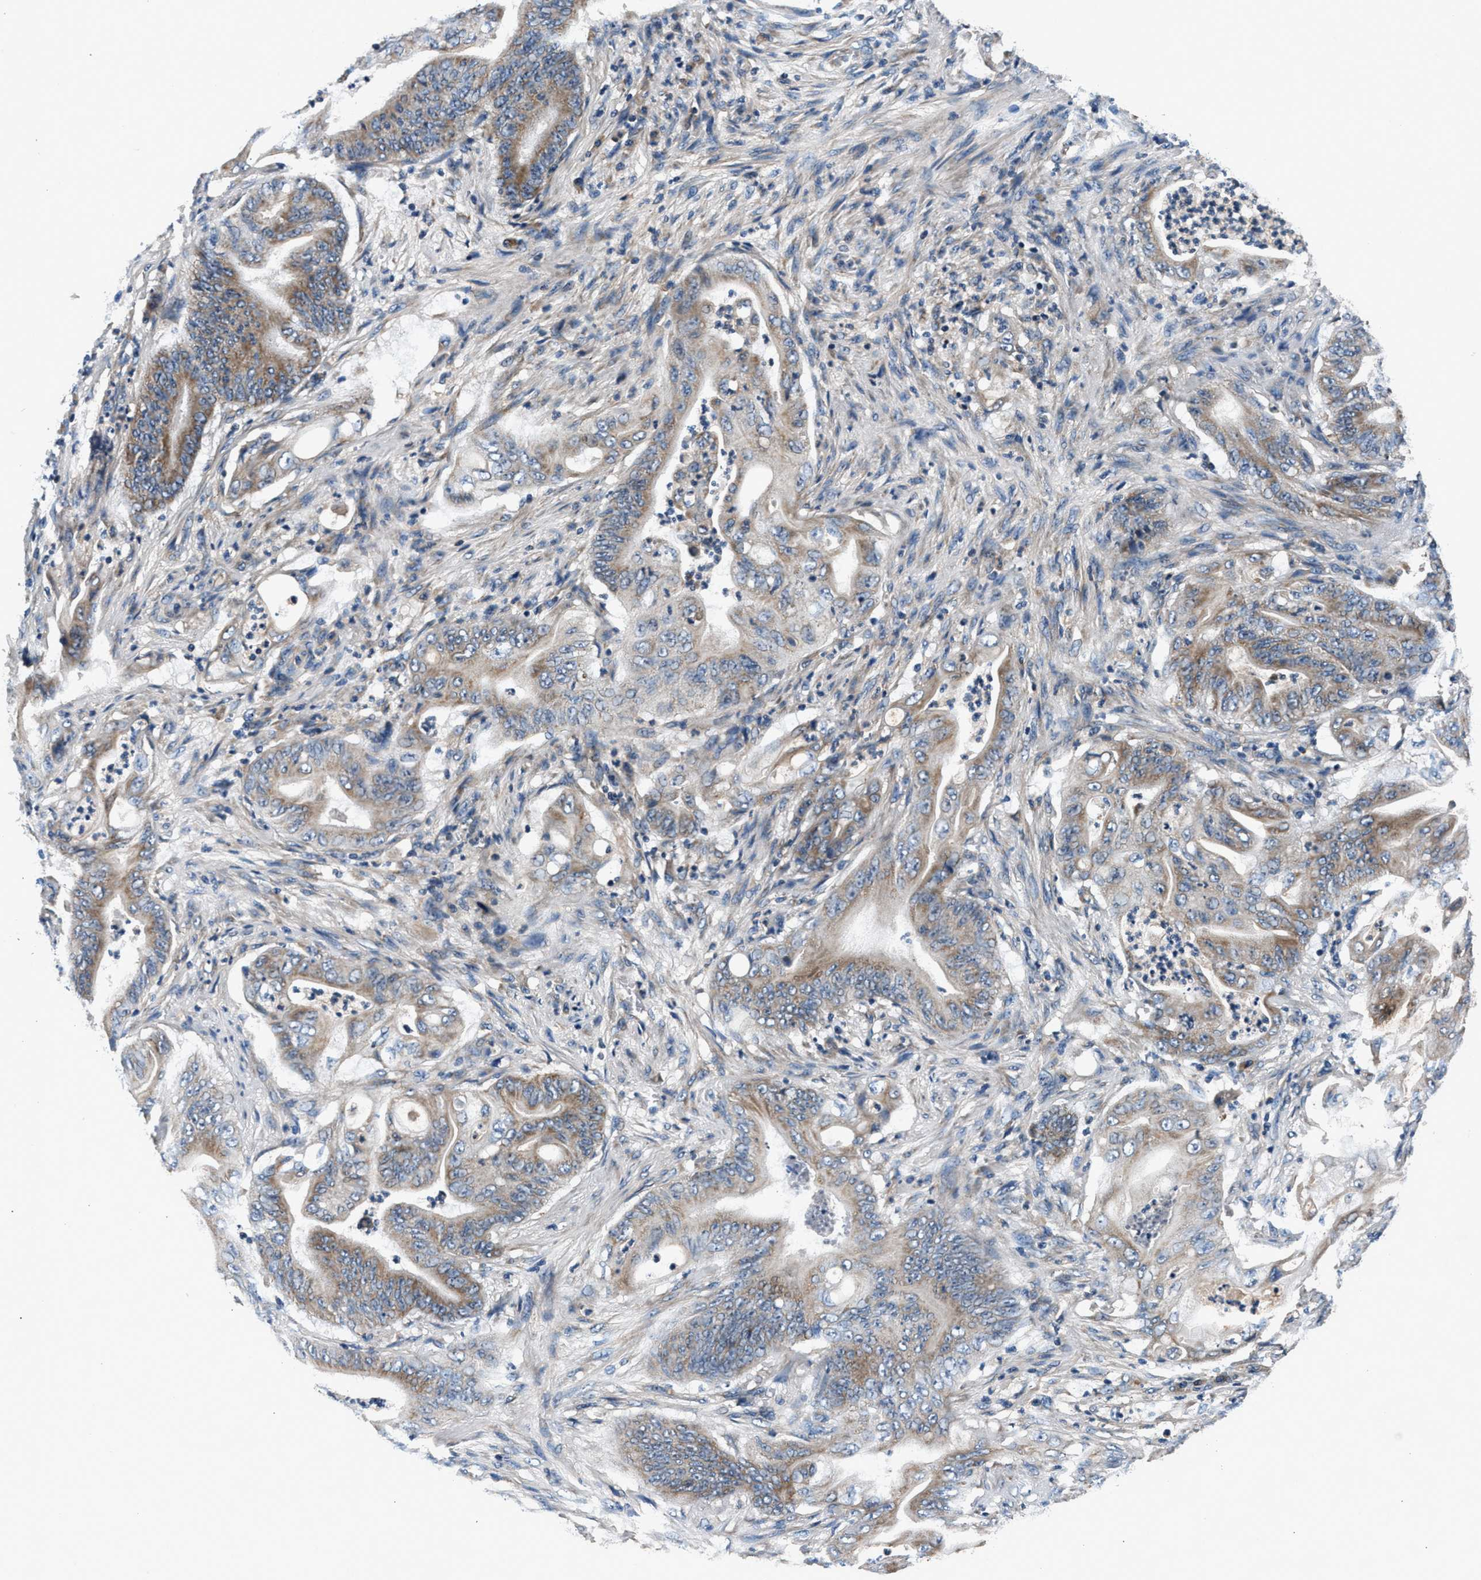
{"staining": {"intensity": "moderate", "quantity": "25%-75%", "location": "cytoplasmic/membranous"}, "tissue": "stomach cancer", "cell_type": "Tumor cells", "image_type": "cancer", "snomed": [{"axis": "morphology", "description": "Adenocarcinoma, NOS"}, {"axis": "topography", "description": "Stomach"}], "caption": "This image exhibits stomach adenocarcinoma stained with IHC to label a protein in brown. The cytoplasmic/membranous of tumor cells show moderate positivity for the protein. Nuclei are counter-stained blue.", "gene": "IMMT", "patient": {"sex": "female", "age": 73}}